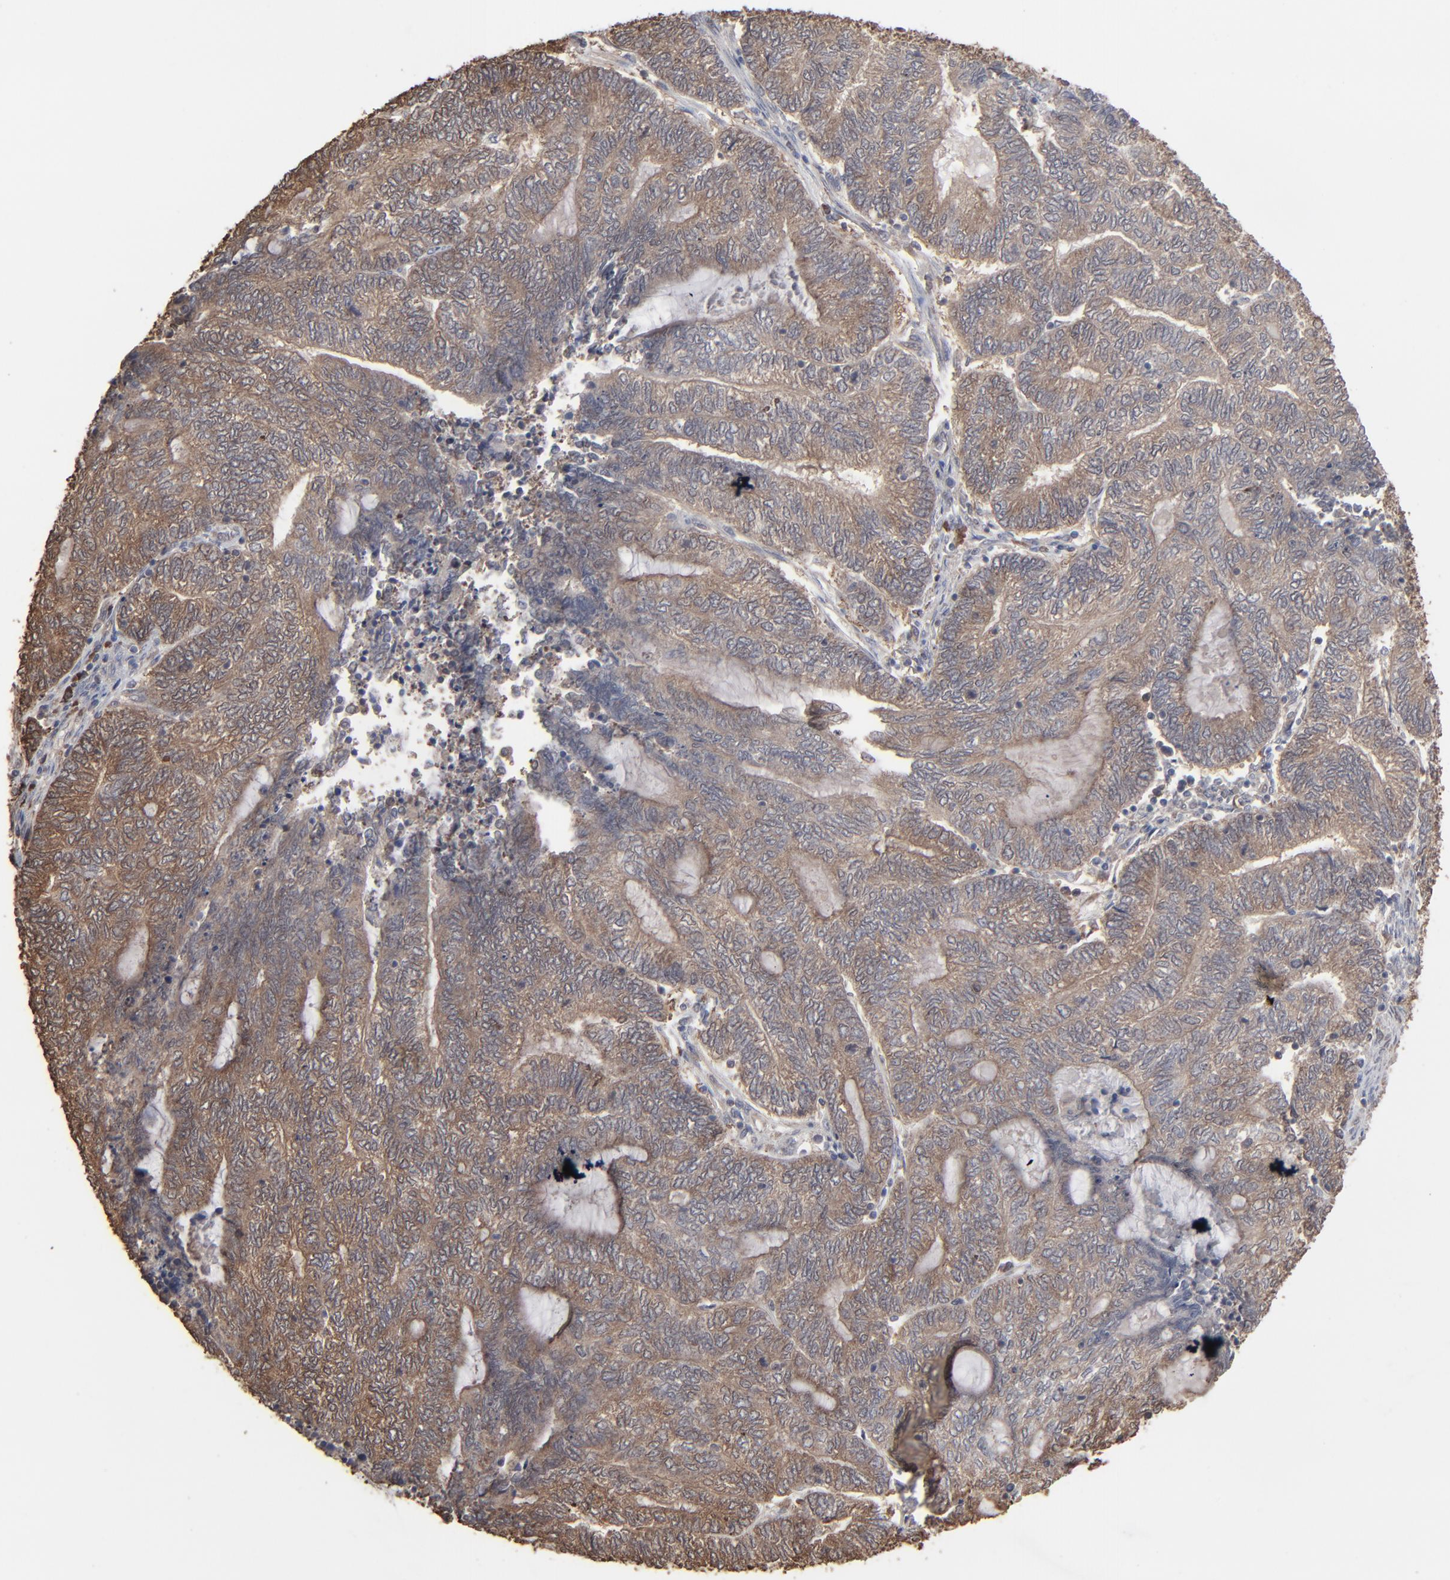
{"staining": {"intensity": "strong", "quantity": ">75%", "location": "cytoplasmic/membranous"}, "tissue": "endometrial cancer", "cell_type": "Tumor cells", "image_type": "cancer", "snomed": [{"axis": "morphology", "description": "Adenocarcinoma, NOS"}, {"axis": "topography", "description": "Uterus"}, {"axis": "topography", "description": "Endometrium"}], "caption": "Adenocarcinoma (endometrial) tissue exhibits strong cytoplasmic/membranous staining in about >75% of tumor cells, visualized by immunohistochemistry. (Brightfield microscopy of DAB IHC at high magnification).", "gene": "NME1-NME2", "patient": {"sex": "female", "age": 70}}